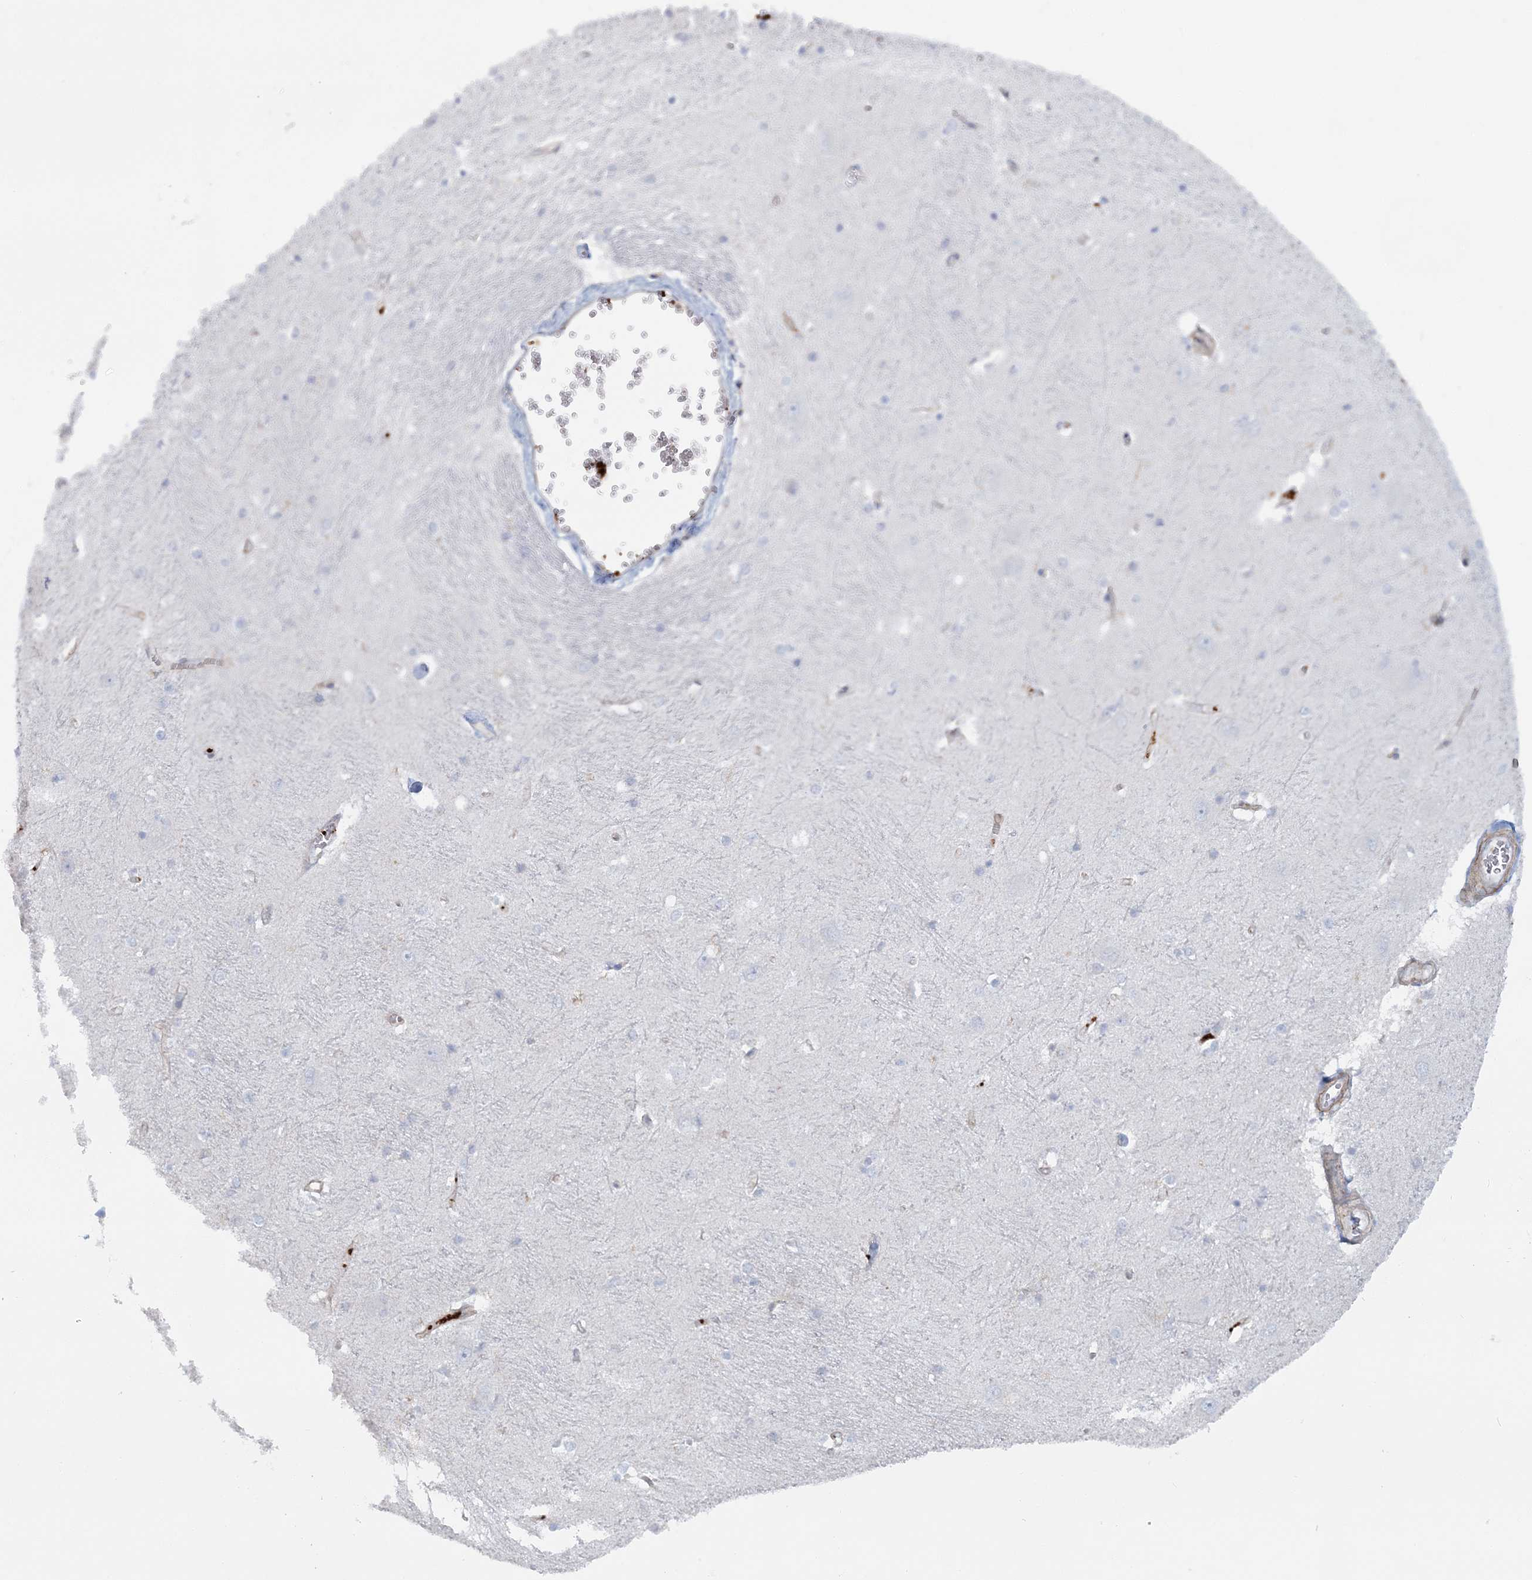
{"staining": {"intensity": "negative", "quantity": "none", "location": "none"}, "tissue": "caudate", "cell_type": "Glial cells", "image_type": "normal", "snomed": [{"axis": "morphology", "description": "Normal tissue, NOS"}, {"axis": "topography", "description": "Lateral ventricle wall"}], "caption": "A micrograph of caudate stained for a protein displays no brown staining in glial cells.", "gene": "CUEDC2", "patient": {"sex": "male", "age": 37}}